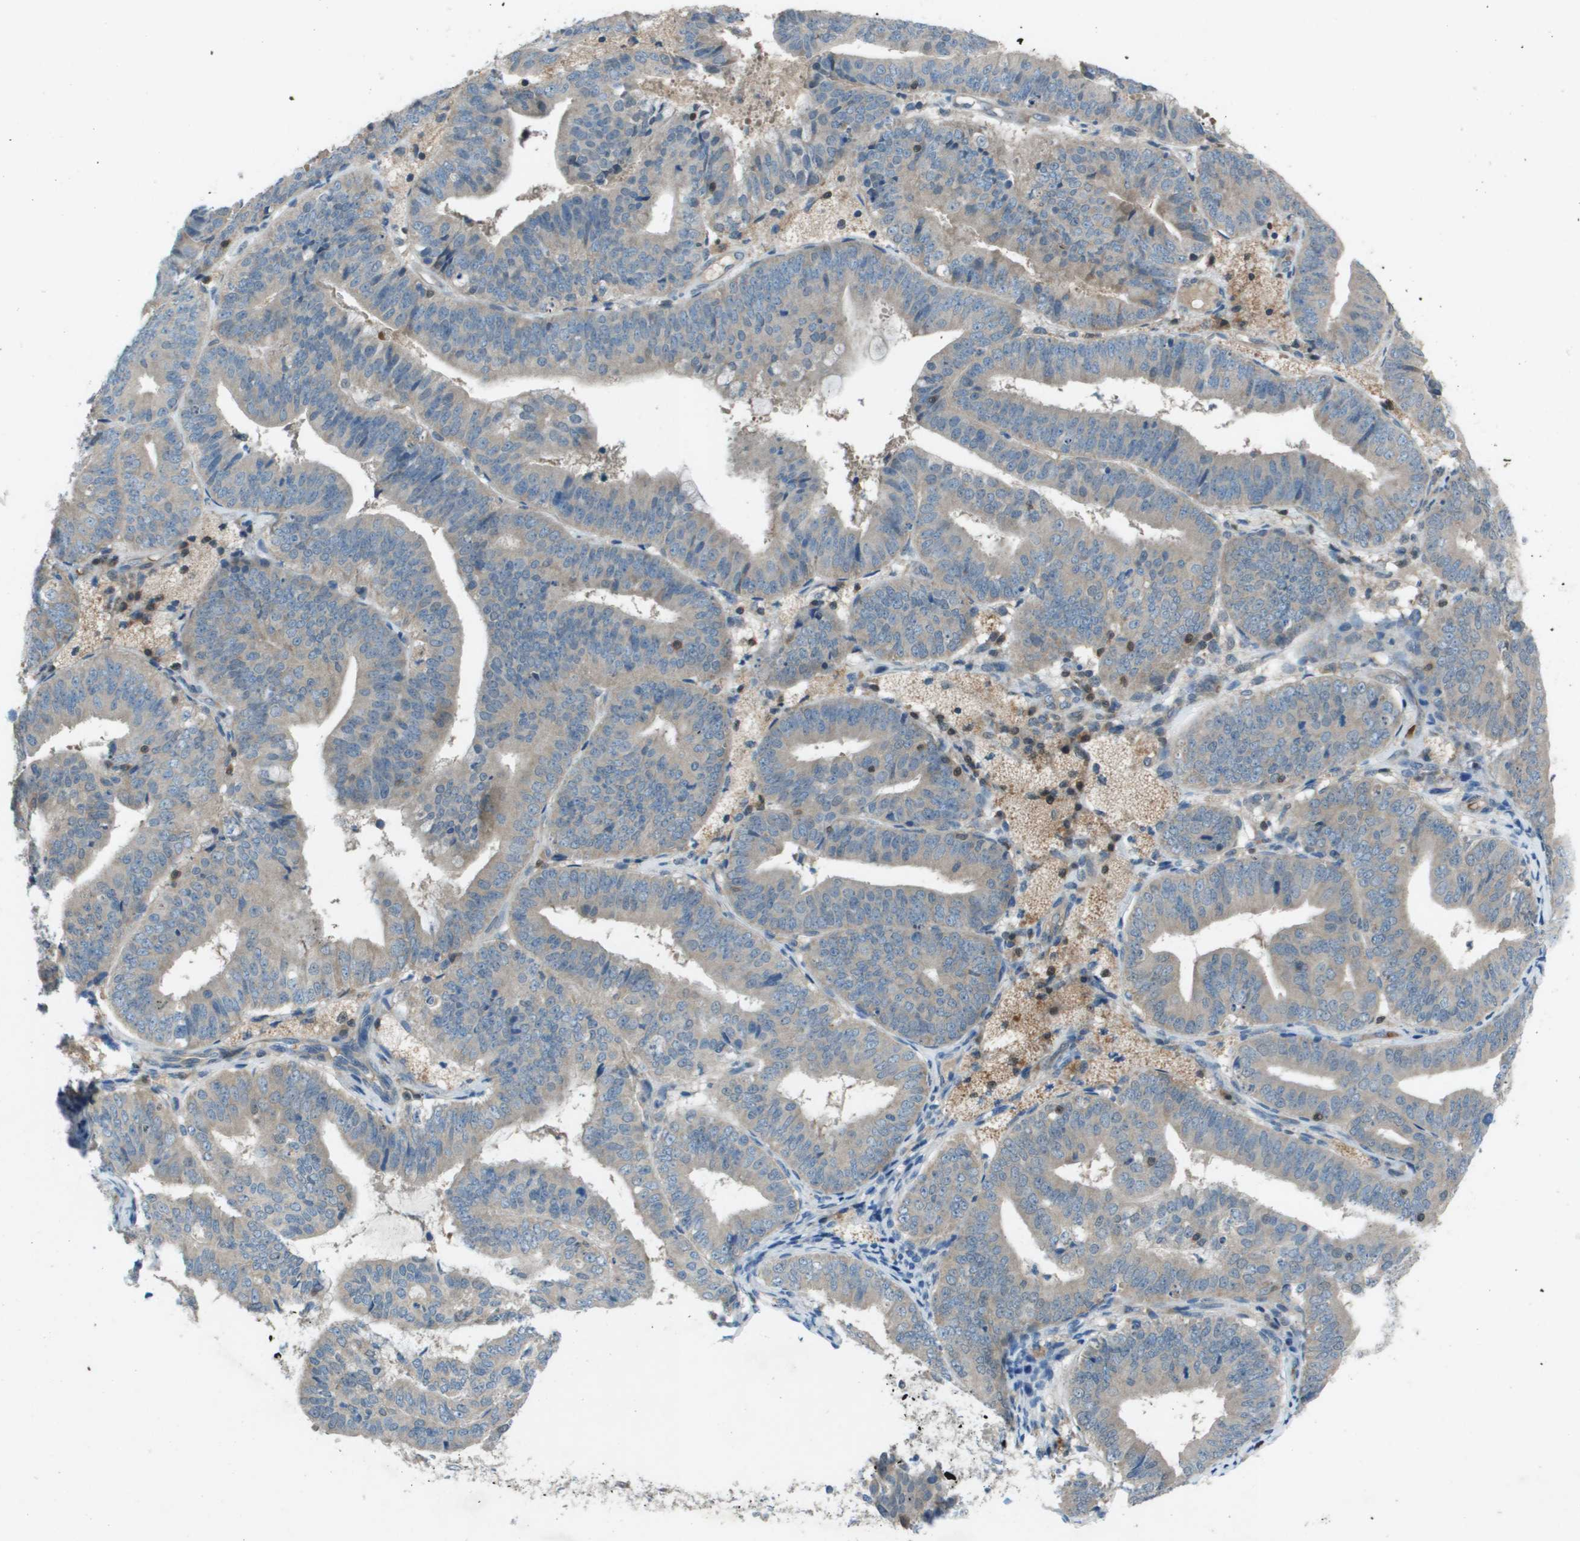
{"staining": {"intensity": "weak", "quantity": ">75%", "location": "cytoplasmic/membranous"}, "tissue": "endometrial cancer", "cell_type": "Tumor cells", "image_type": "cancer", "snomed": [{"axis": "morphology", "description": "Adenocarcinoma, NOS"}, {"axis": "topography", "description": "Endometrium"}], "caption": "Protein analysis of adenocarcinoma (endometrial) tissue exhibits weak cytoplasmic/membranous expression in approximately >75% of tumor cells. (brown staining indicates protein expression, while blue staining denotes nuclei).", "gene": "CAMK4", "patient": {"sex": "female", "age": 63}}